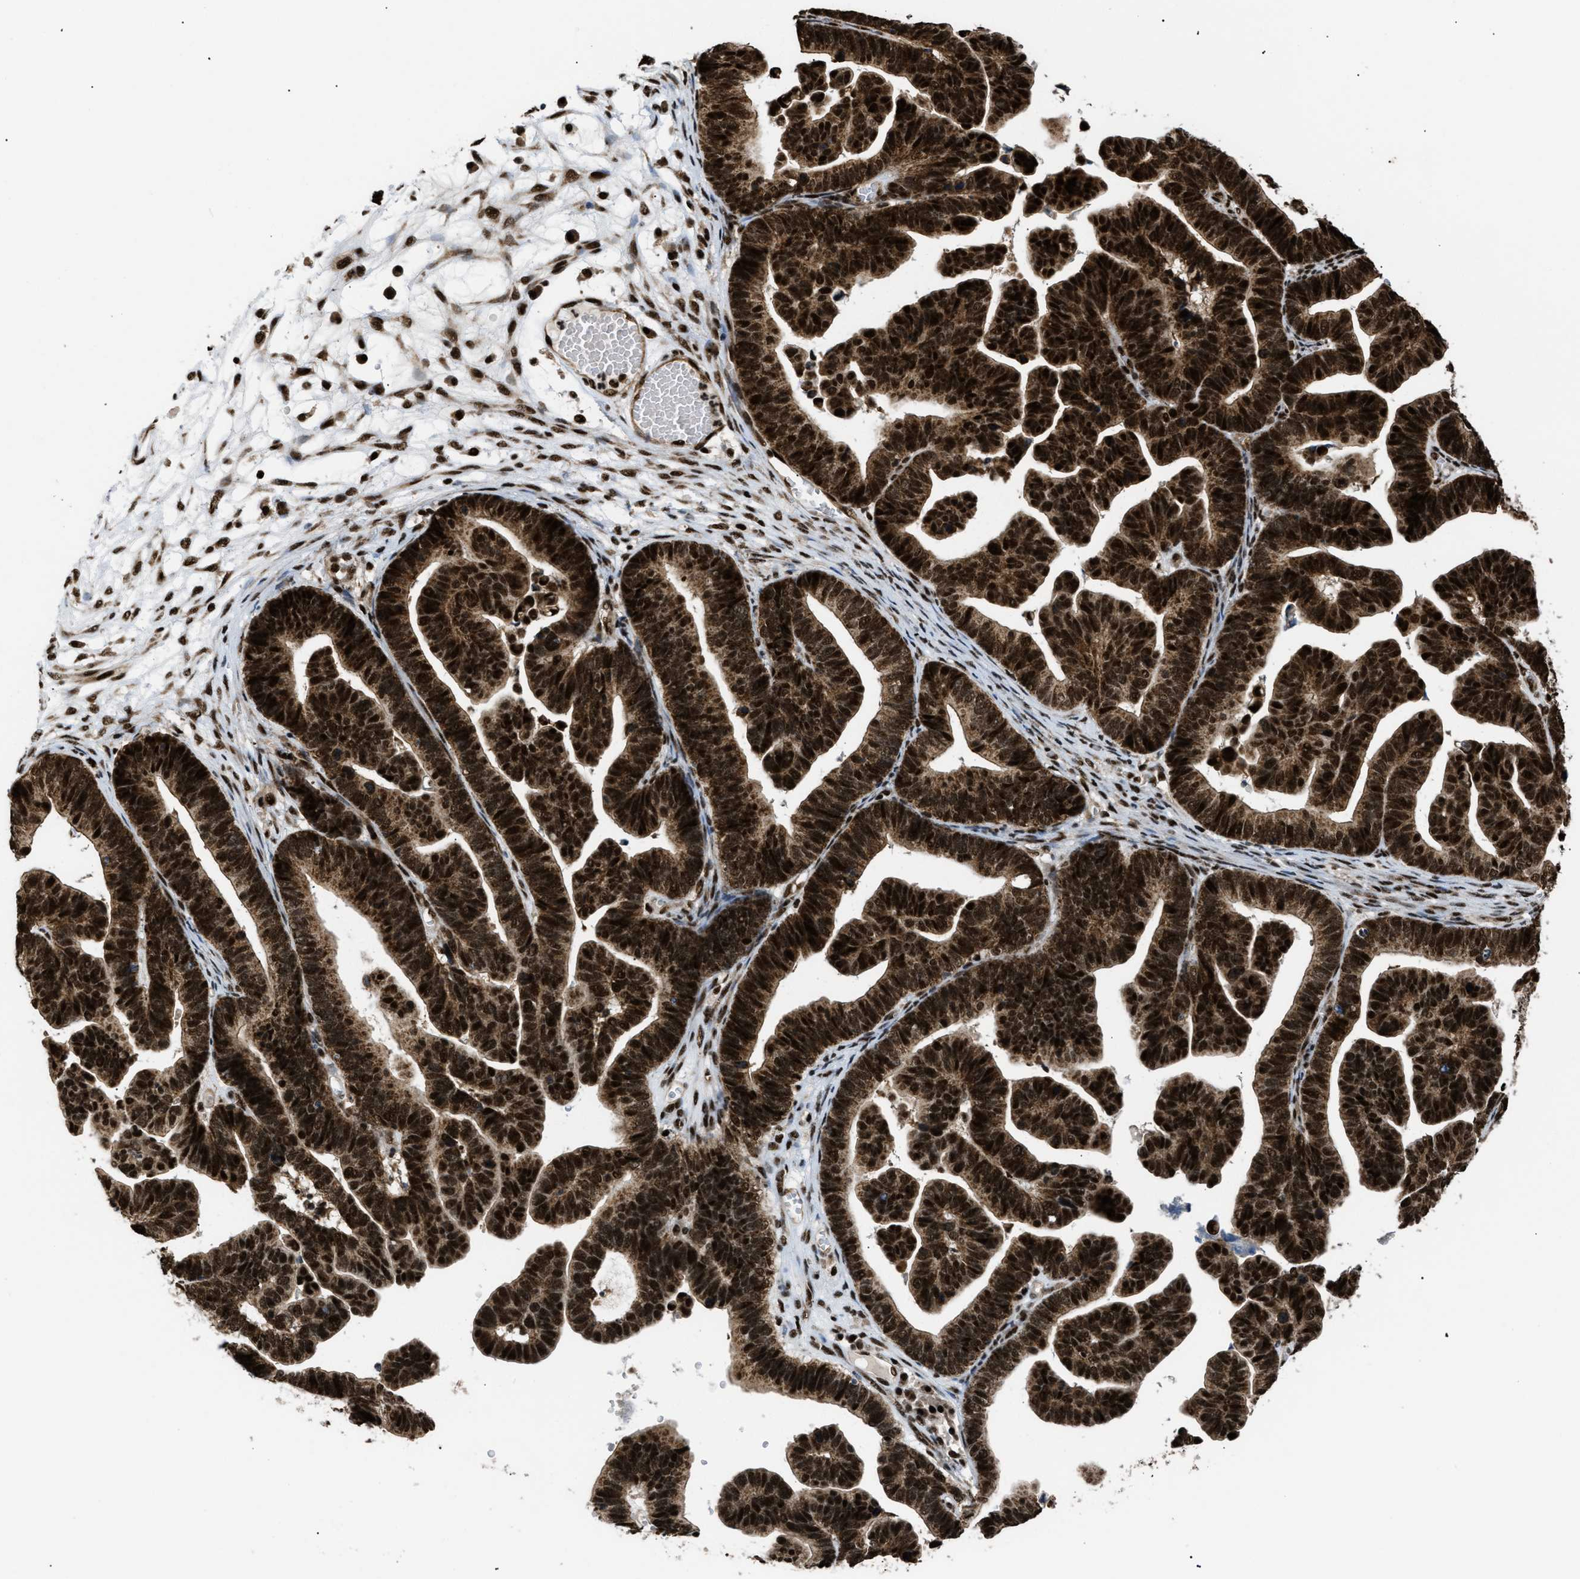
{"staining": {"intensity": "strong", "quantity": ">75%", "location": "cytoplasmic/membranous,nuclear"}, "tissue": "ovarian cancer", "cell_type": "Tumor cells", "image_type": "cancer", "snomed": [{"axis": "morphology", "description": "Cystadenocarcinoma, serous, NOS"}, {"axis": "topography", "description": "Ovary"}], "caption": "Tumor cells display strong cytoplasmic/membranous and nuclear expression in approximately >75% of cells in ovarian cancer.", "gene": "RBM5", "patient": {"sex": "female", "age": 56}}